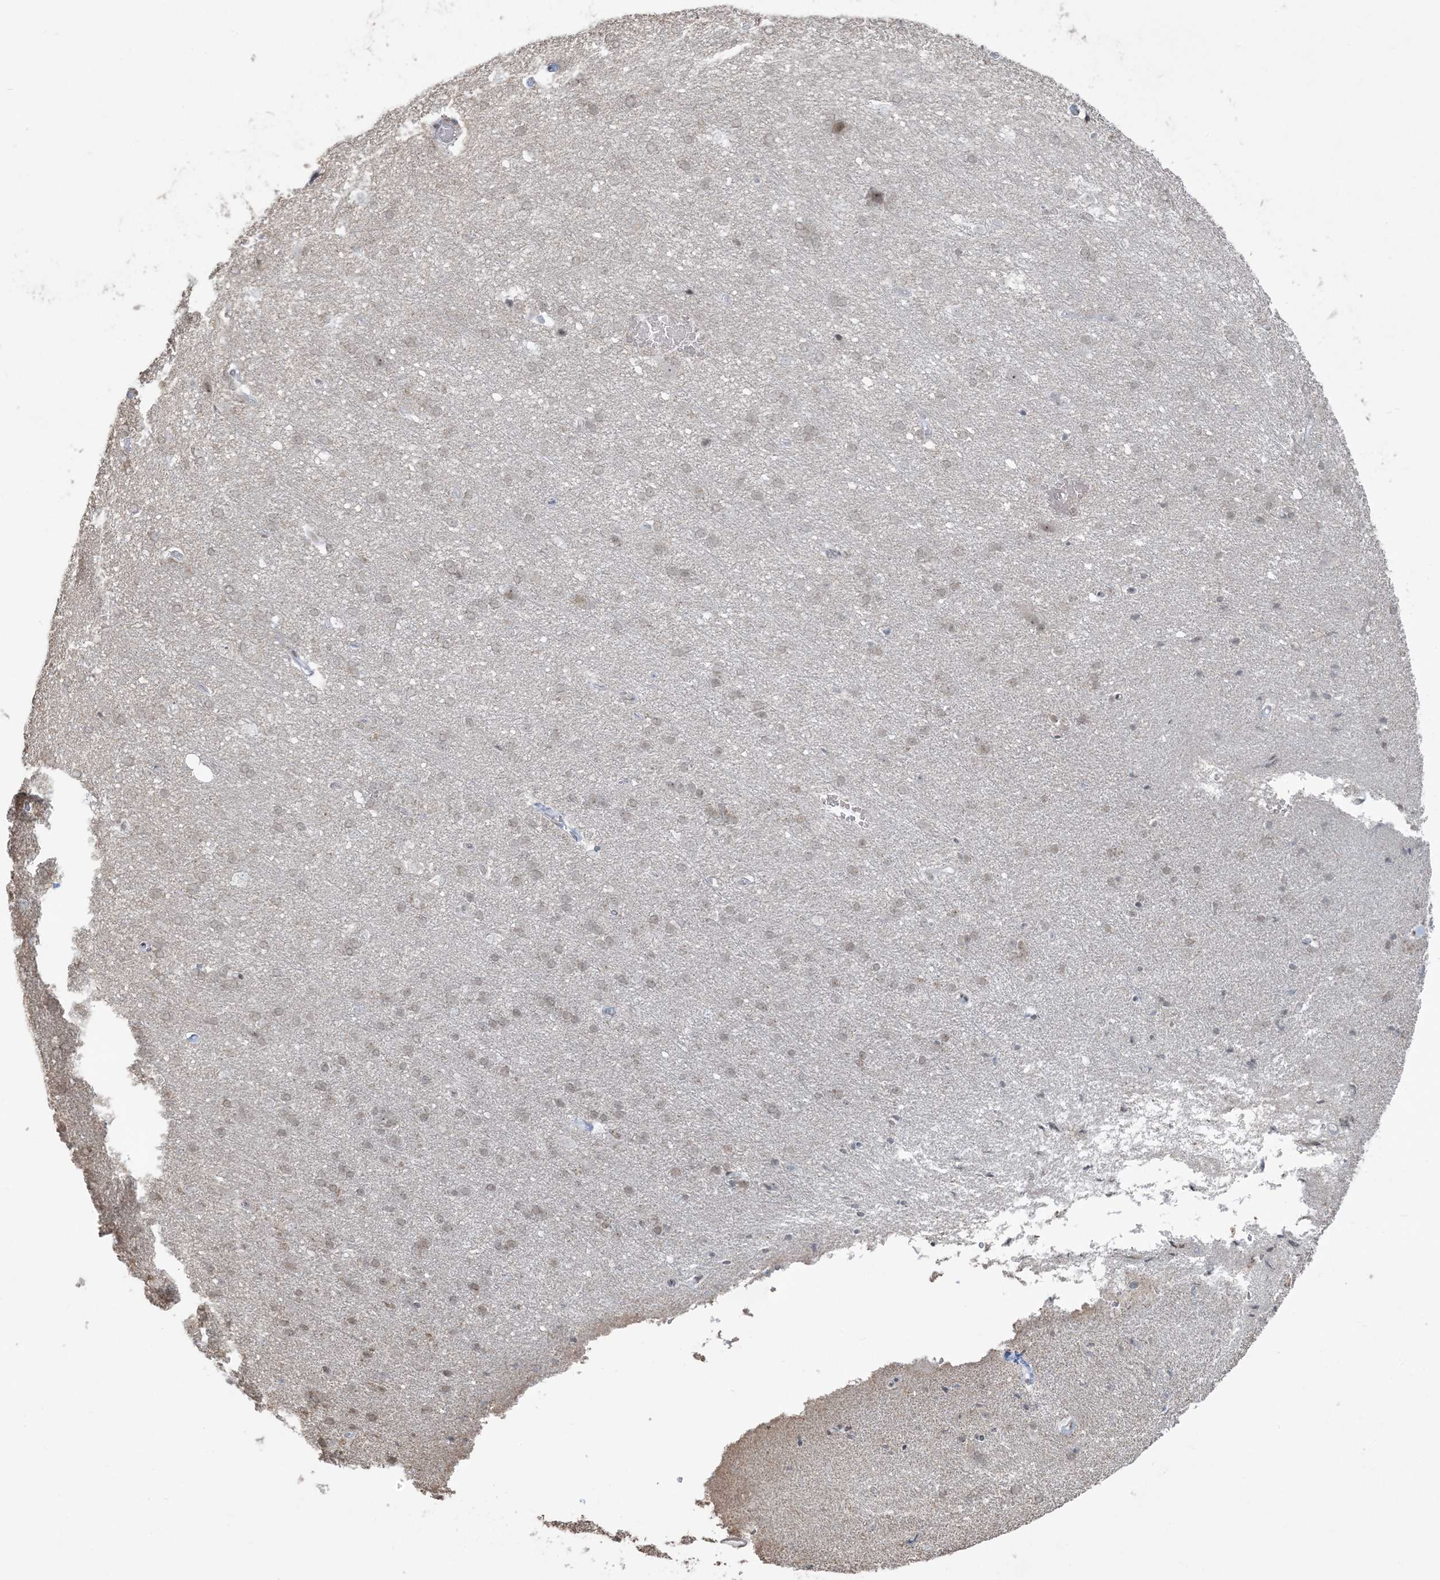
{"staining": {"intensity": "negative", "quantity": "none", "location": "none"}, "tissue": "cerebral cortex", "cell_type": "Endothelial cells", "image_type": "normal", "snomed": [{"axis": "morphology", "description": "Normal tissue, NOS"}, {"axis": "topography", "description": "Cerebral cortex"}], "caption": "High power microscopy micrograph of an immunohistochemistry (IHC) micrograph of unremarkable cerebral cortex, revealing no significant positivity in endothelial cells.", "gene": "ZNF787", "patient": {"sex": "male", "age": 62}}